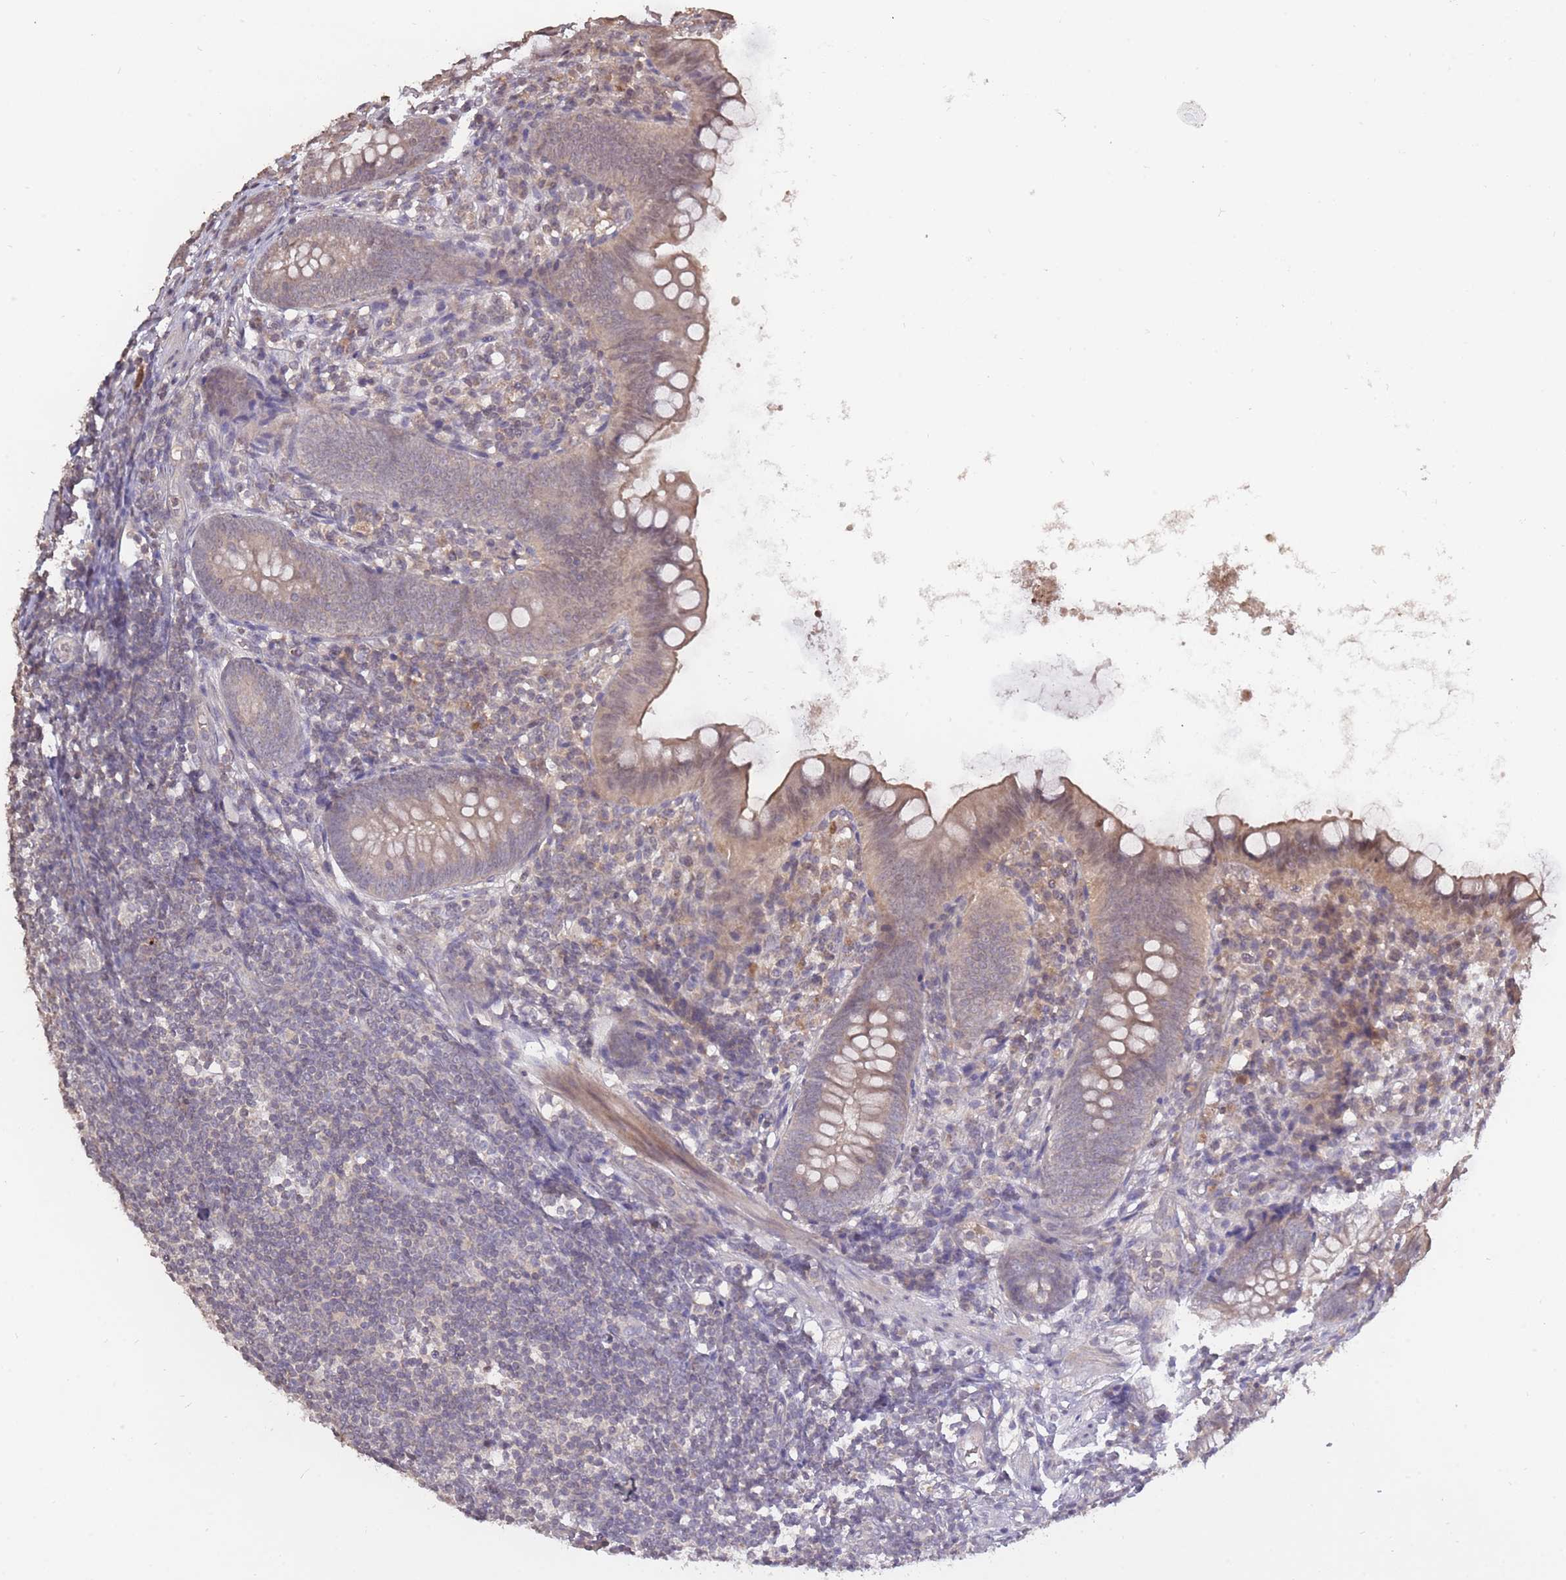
{"staining": {"intensity": "weak", "quantity": "25%-75%", "location": "cytoplasmic/membranous"}, "tissue": "appendix", "cell_type": "Glandular cells", "image_type": "normal", "snomed": [{"axis": "morphology", "description": "Normal tissue, NOS"}, {"axis": "topography", "description": "Appendix"}], "caption": "Immunohistochemistry micrograph of unremarkable human appendix stained for a protein (brown), which displays low levels of weak cytoplasmic/membranous expression in about 25%-75% of glandular cells.", "gene": "ADCYAP1R1", "patient": {"sex": "female", "age": 62}}